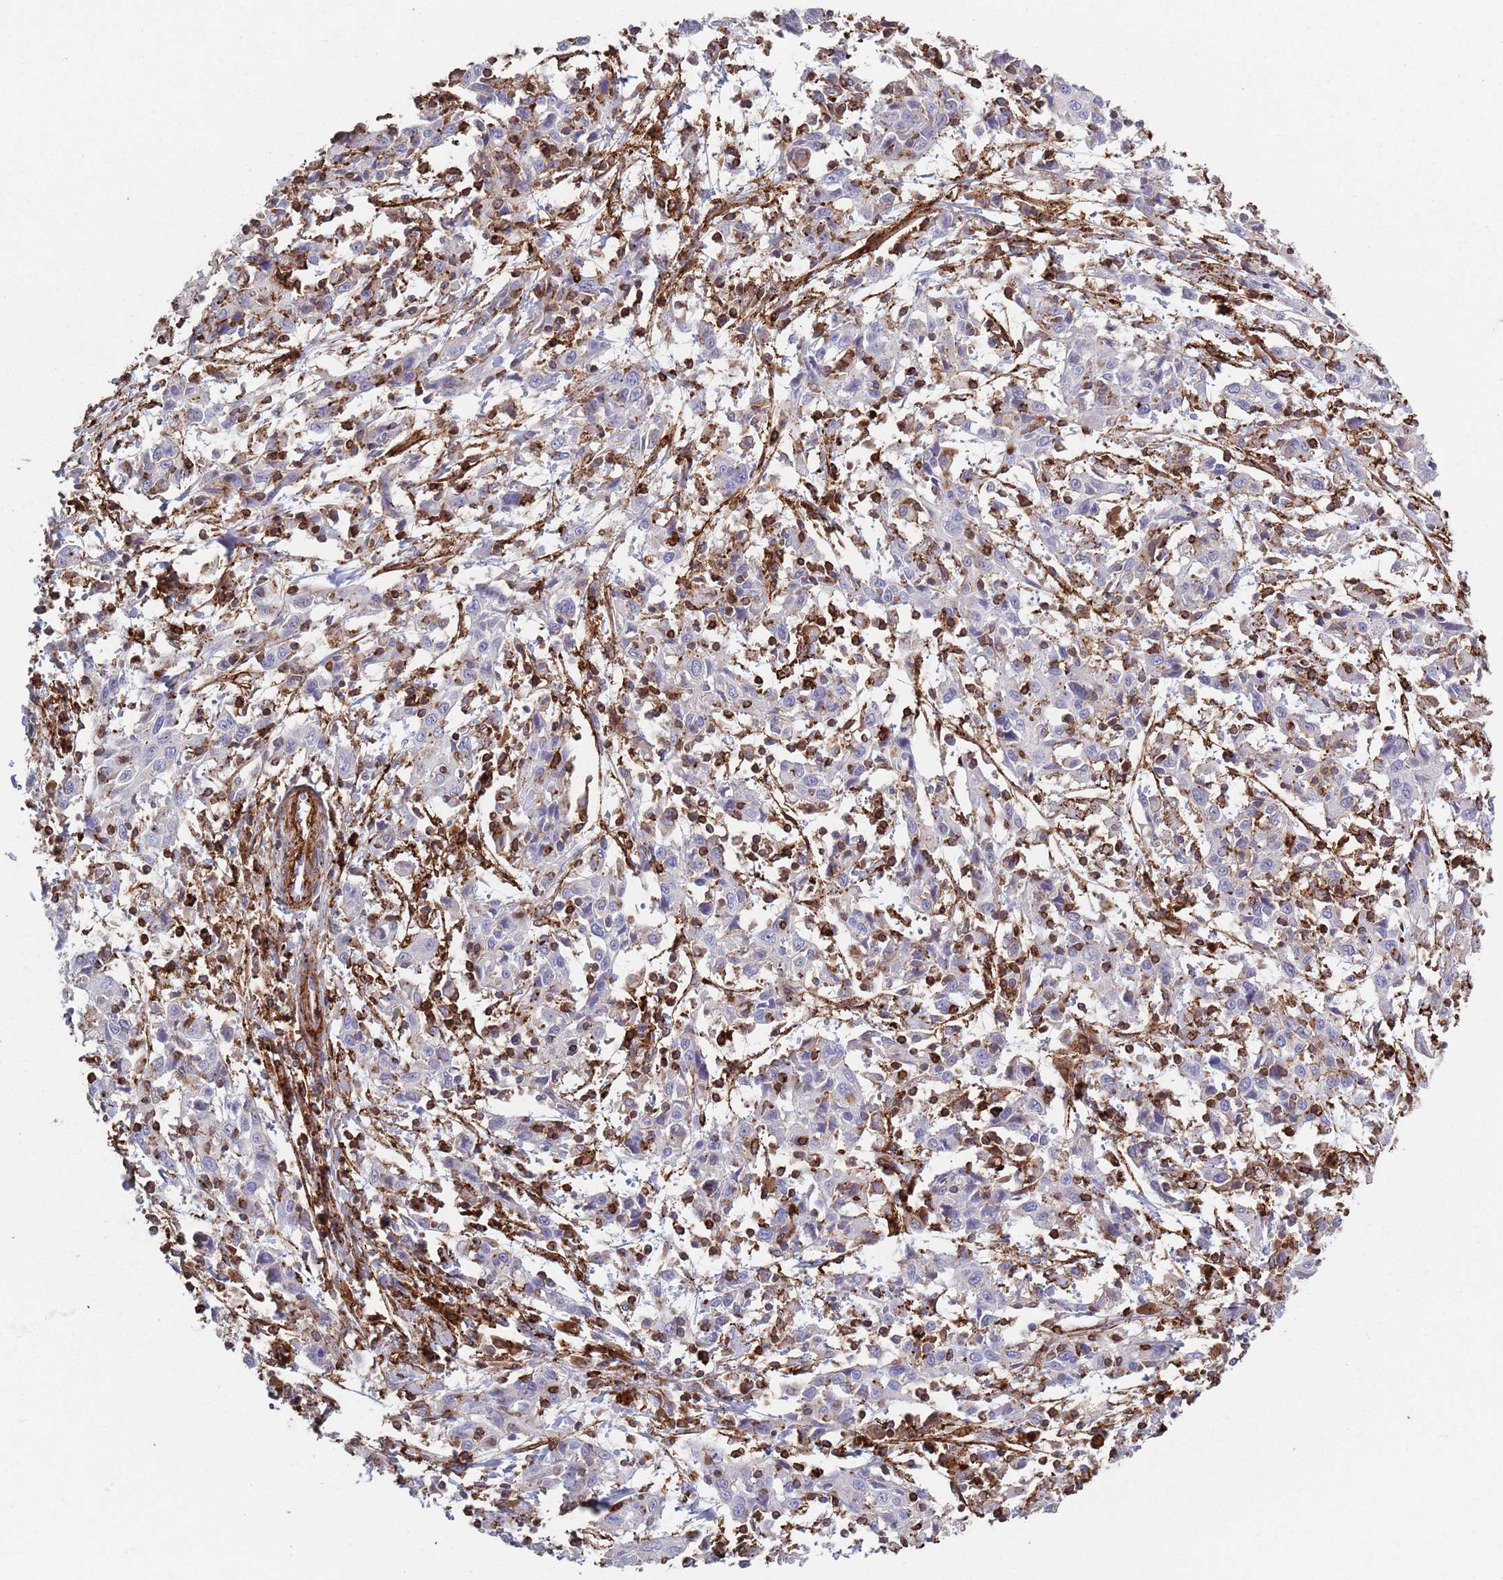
{"staining": {"intensity": "negative", "quantity": "none", "location": "none"}, "tissue": "cervical cancer", "cell_type": "Tumor cells", "image_type": "cancer", "snomed": [{"axis": "morphology", "description": "Squamous cell carcinoma, NOS"}, {"axis": "topography", "description": "Cervix"}], "caption": "An image of human cervical squamous cell carcinoma is negative for staining in tumor cells.", "gene": "RNF144A", "patient": {"sex": "female", "age": 46}}